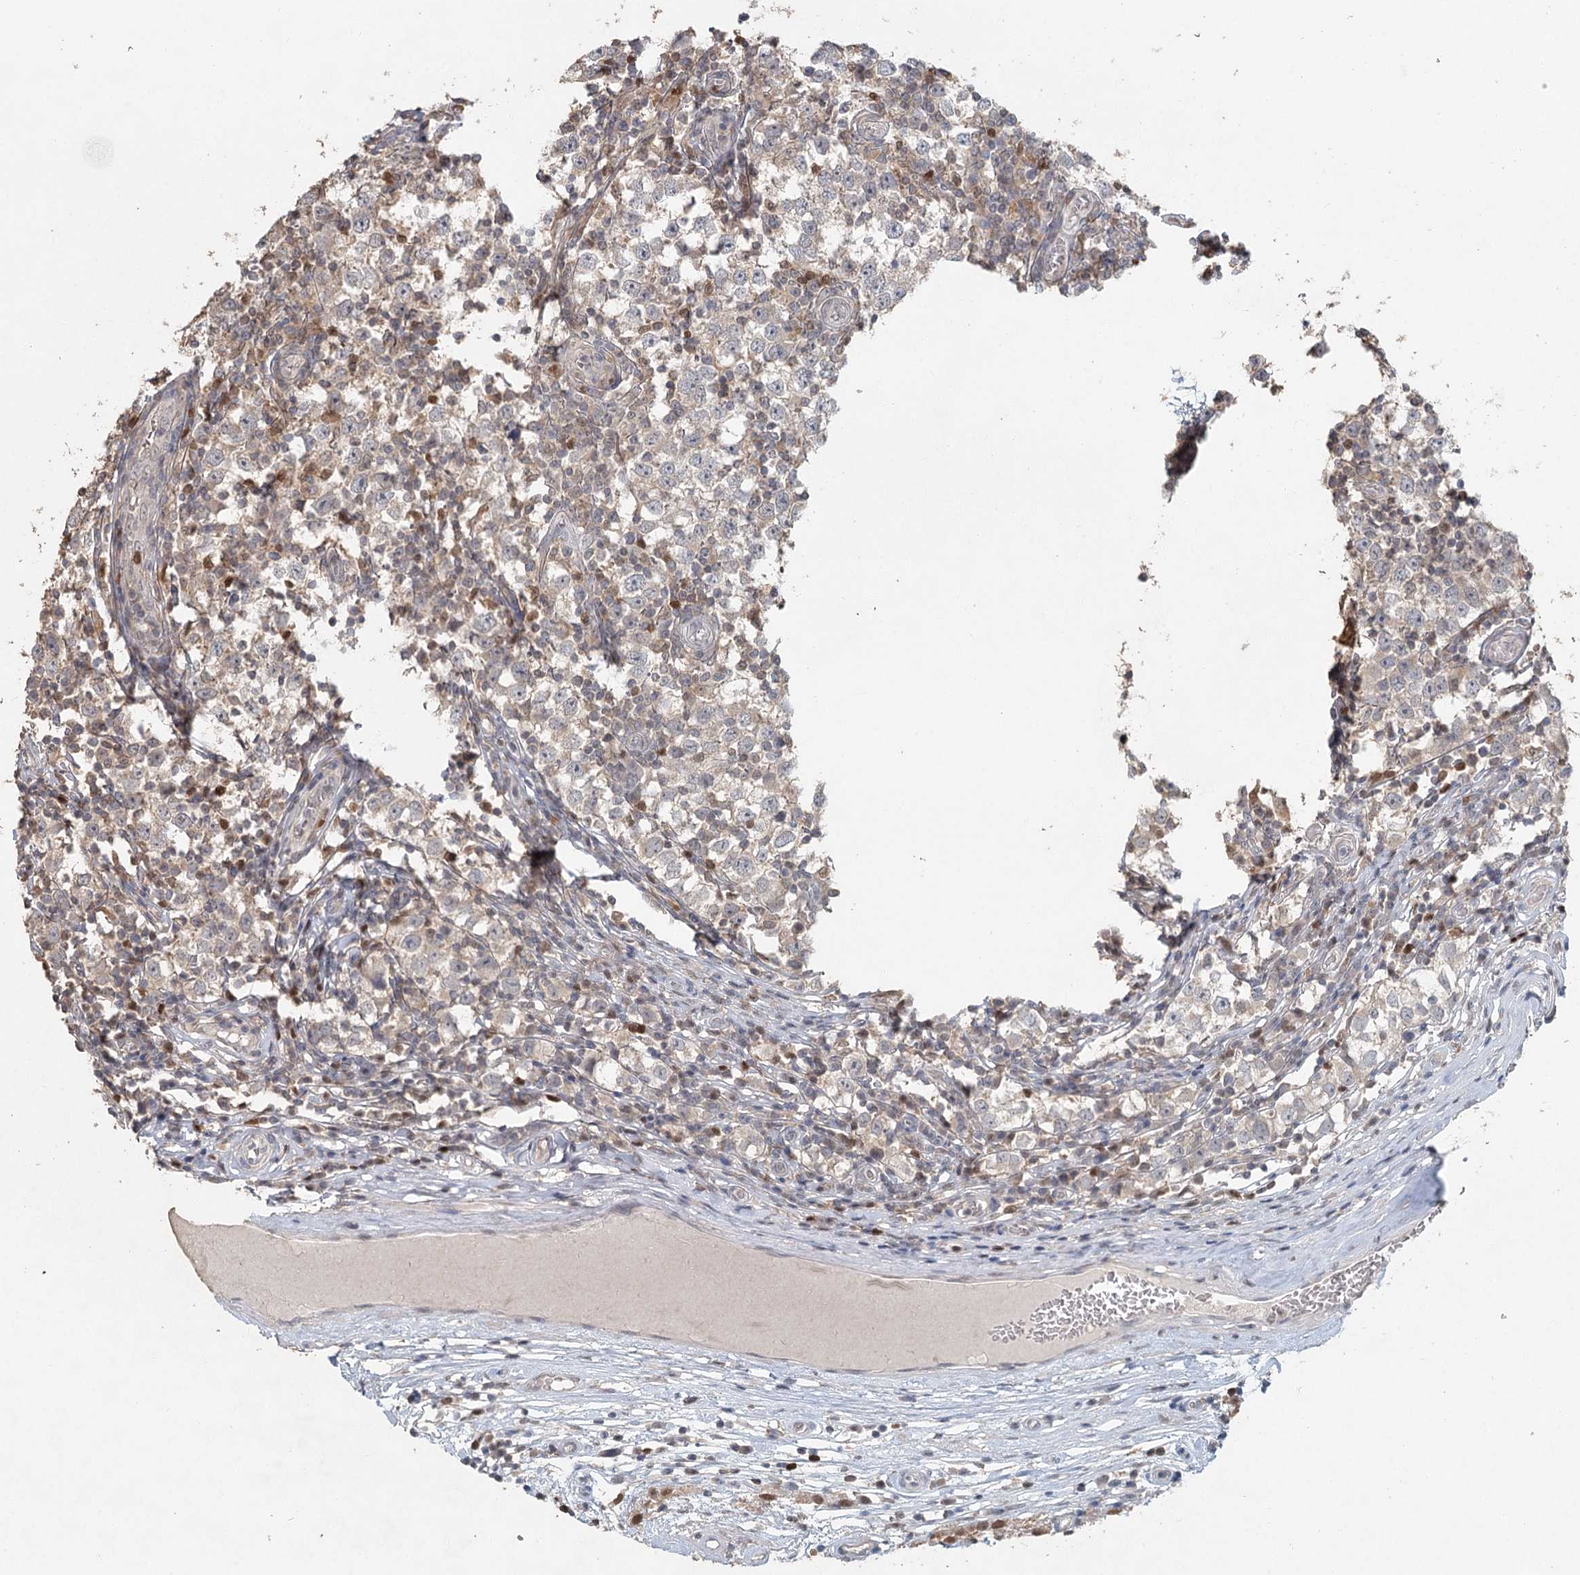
{"staining": {"intensity": "negative", "quantity": "none", "location": "none"}, "tissue": "testis cancer", "cell_type": "Tumor cells", "image_type": "cancer", "snomed": [{"axis": "morphology", "description": "Seminoma, NOS"}, {"axis": "topography", "description": "Testis"}], "caption": "Image shows no protein positivity in tumor cells of seminoma (testis) tissue.", "gene": "ADK", "patient": {"sex": "male", "age": 65}}